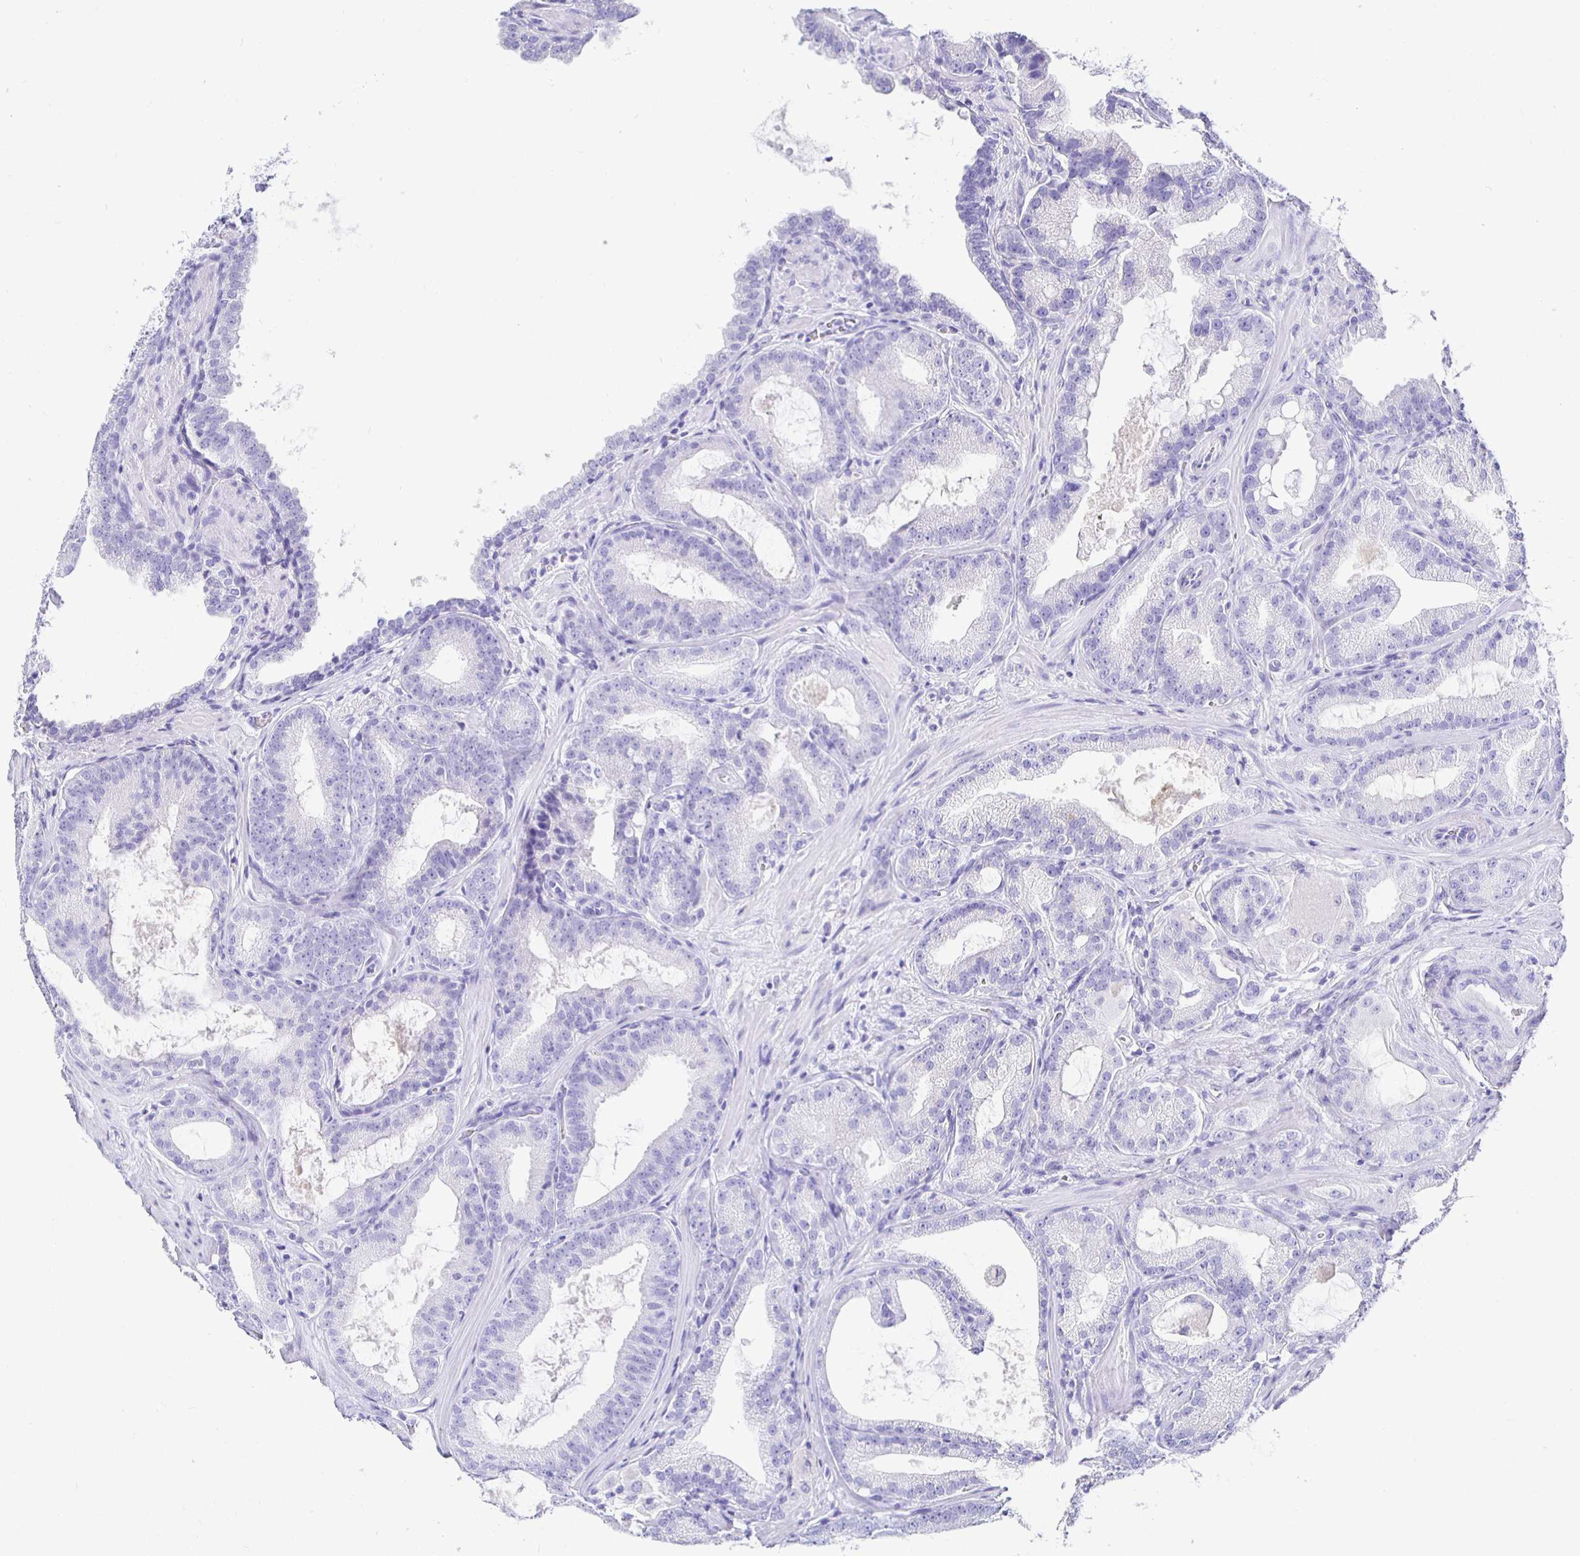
{"staining": {"intensity": "negative", "quantity": "none", "location": "none"}, "tissue": "prostate cancer", "cell_type": "Tumor cells", "image_type": "cancer", "snomed": [{"axis": "morphology", "description": "Adenocarcinoma, High grade"}, {"axis": "topography", "description": "Prostate"}], "caption": "Immunohistochemistry photomicrograph of human adenocarcinoma (high-grade) (prostate) stained for a protein (brown), which displays no positivity in tumor cells.", "gene": "UMOD", "patient": {"sex": "male", "age": 65}}